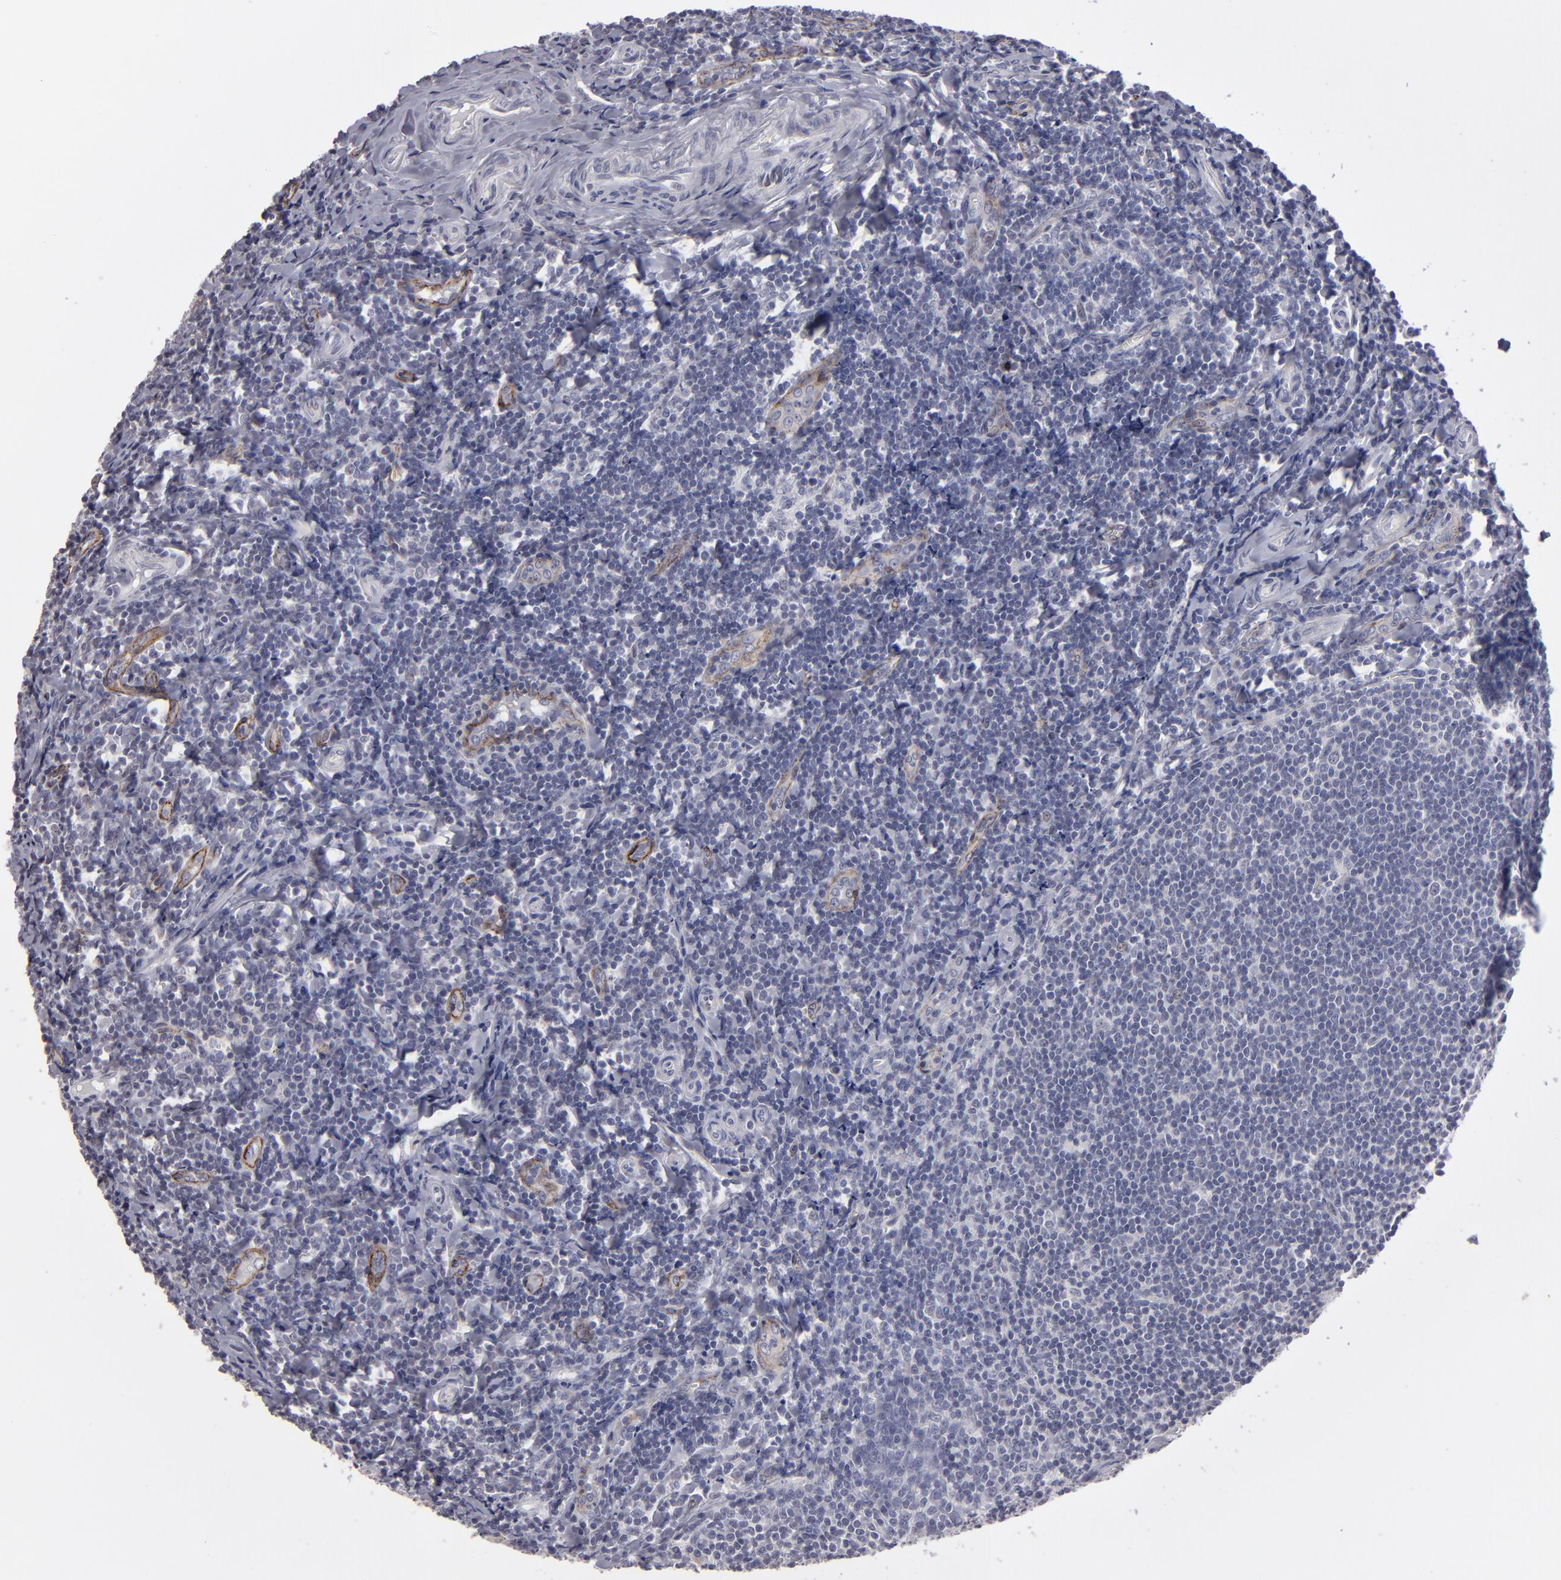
{"staining": {"intensity": "negative", "quantity": "none", "location": "none"}, "tissue": "tonsil", "cell_type": "Germinal center cells", "image_type": "normal", "snomed": [{"axis": "morphology", "description": "Normal tissue, NOS"}, {"axis": "topography", "description": "Tonsil"}], "caption": "Immunohistochemical staining of benign tonsil shows no significant positivity in germinal center cells. Brightfield microscopy of IHC stained with DAB (3,3'-diaminobenzidine) (brown) and hematoxylin (blue), captured at high magnification.", "gene": "ZNF175", "patient": {"sex": "male", "age": 20}}